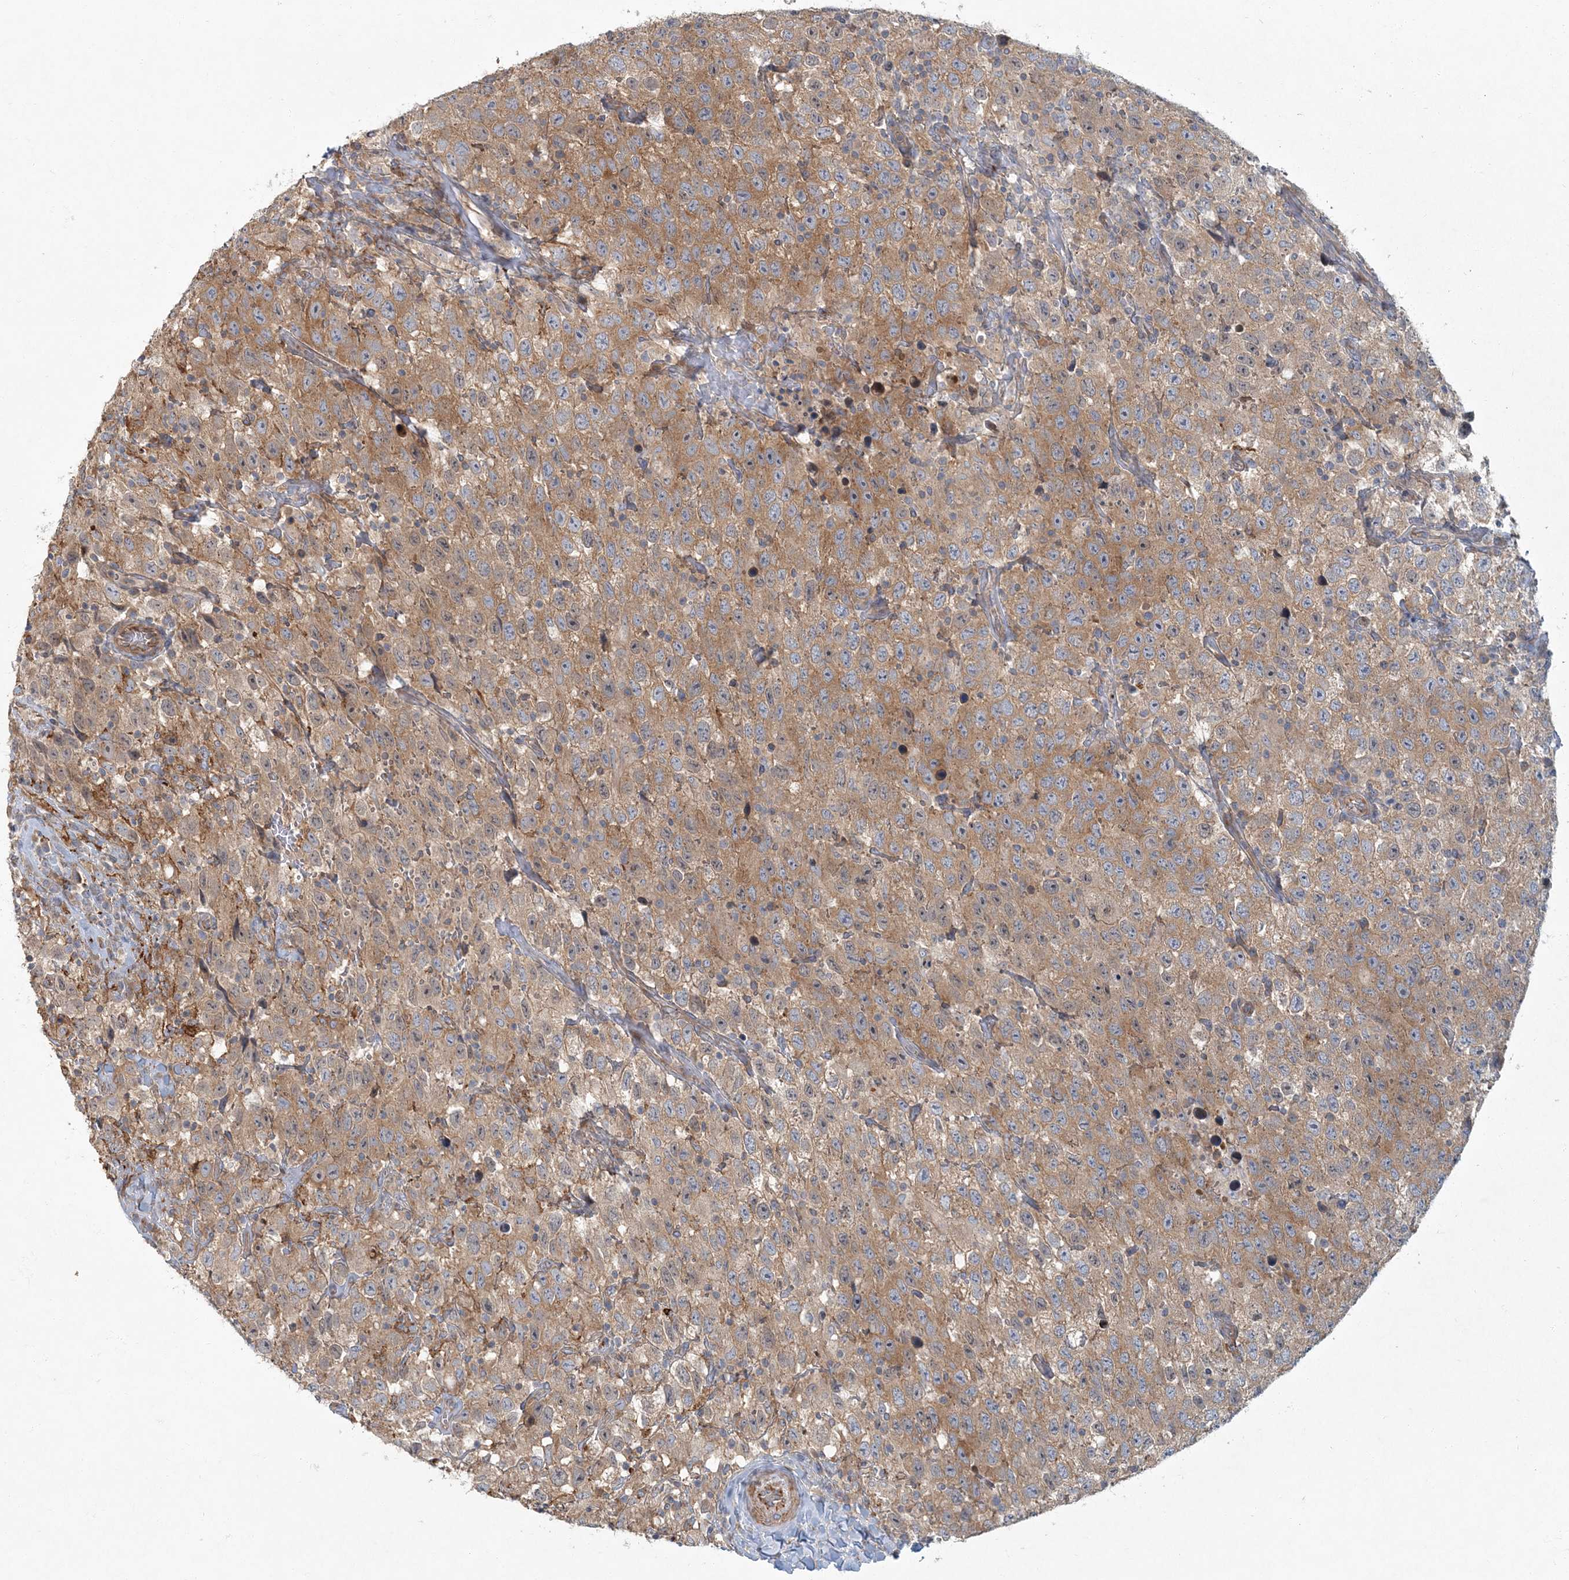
{"staining": {"intensity": "moderate", "quantity": ">75%", "location": "cytoplasmic/membranous"}, "tissue": "testis cancer", "cell_type": "Tumor cells", "image_type": "cancer", "snomed": [{"axis": "morphology", "description": "Seminoma, NOS"}, {"axis": "topography", "description": "Testis"}], "caption": "Testis seminoma stained for a protein (brown) reveals moderate cytoplasmic/membranous positive staining in about >75% of tumor cells.", "gene": "ARHGEF38", "patient": {"sex": "male", "age": 41}}